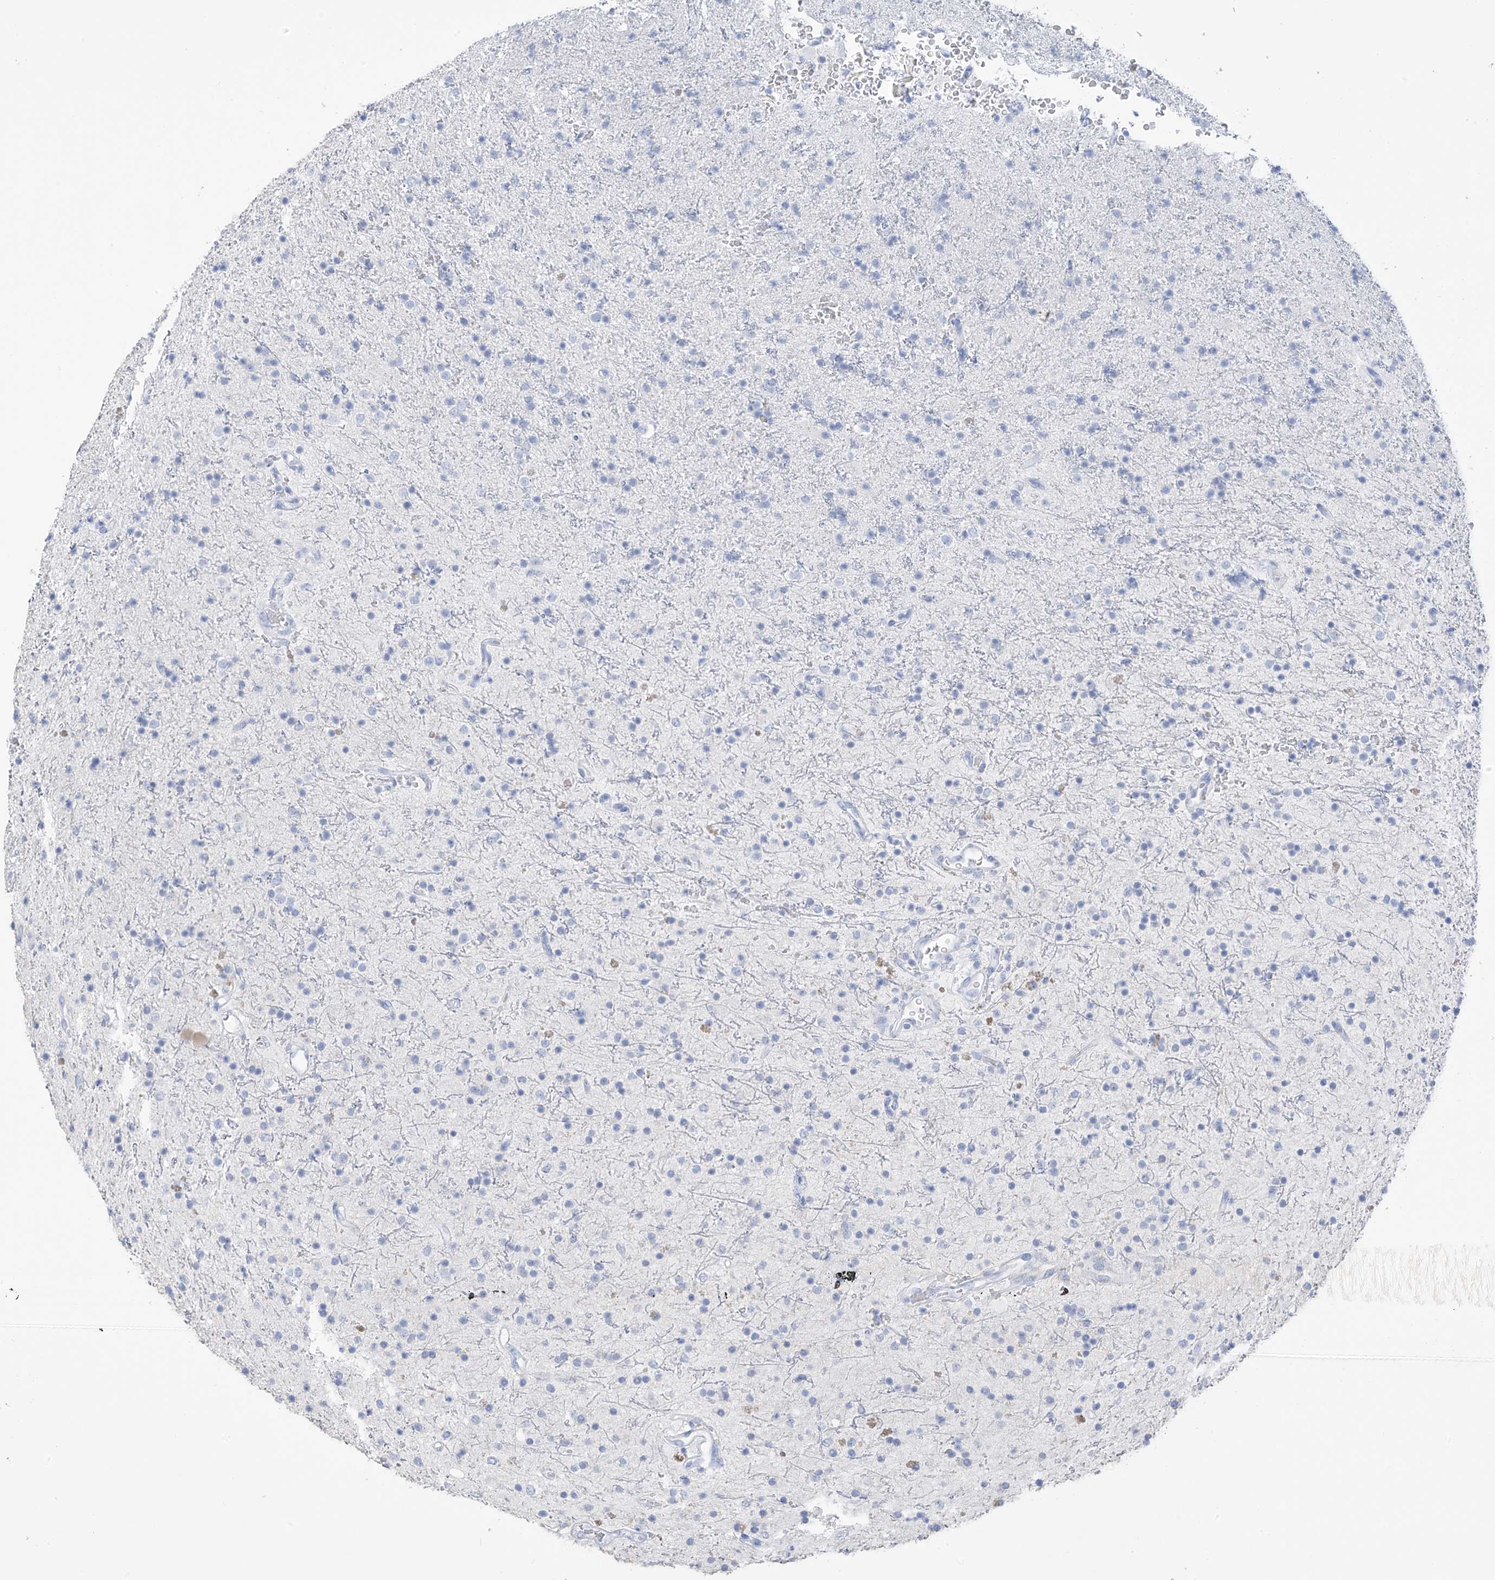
{"staining": {"intensity": "negative", "quantity": "none", "location": "none"}, "tissue": "glioma", "cell_type": "Tumor cells", "image_type": "cancer", "snomed": [{"axis": "morphology", "description": "Glioma, malignant, High grade"}, {"axis": "topography", "description": "Brain"}], "caption": "A high-resolution photomicrograph shows IHC staining of high-grade glioma (malignant), which shows no significant staining in tumor cells.", "gene": "PAFAH1B3", "patient": {"sex": "male", "age": 34}}